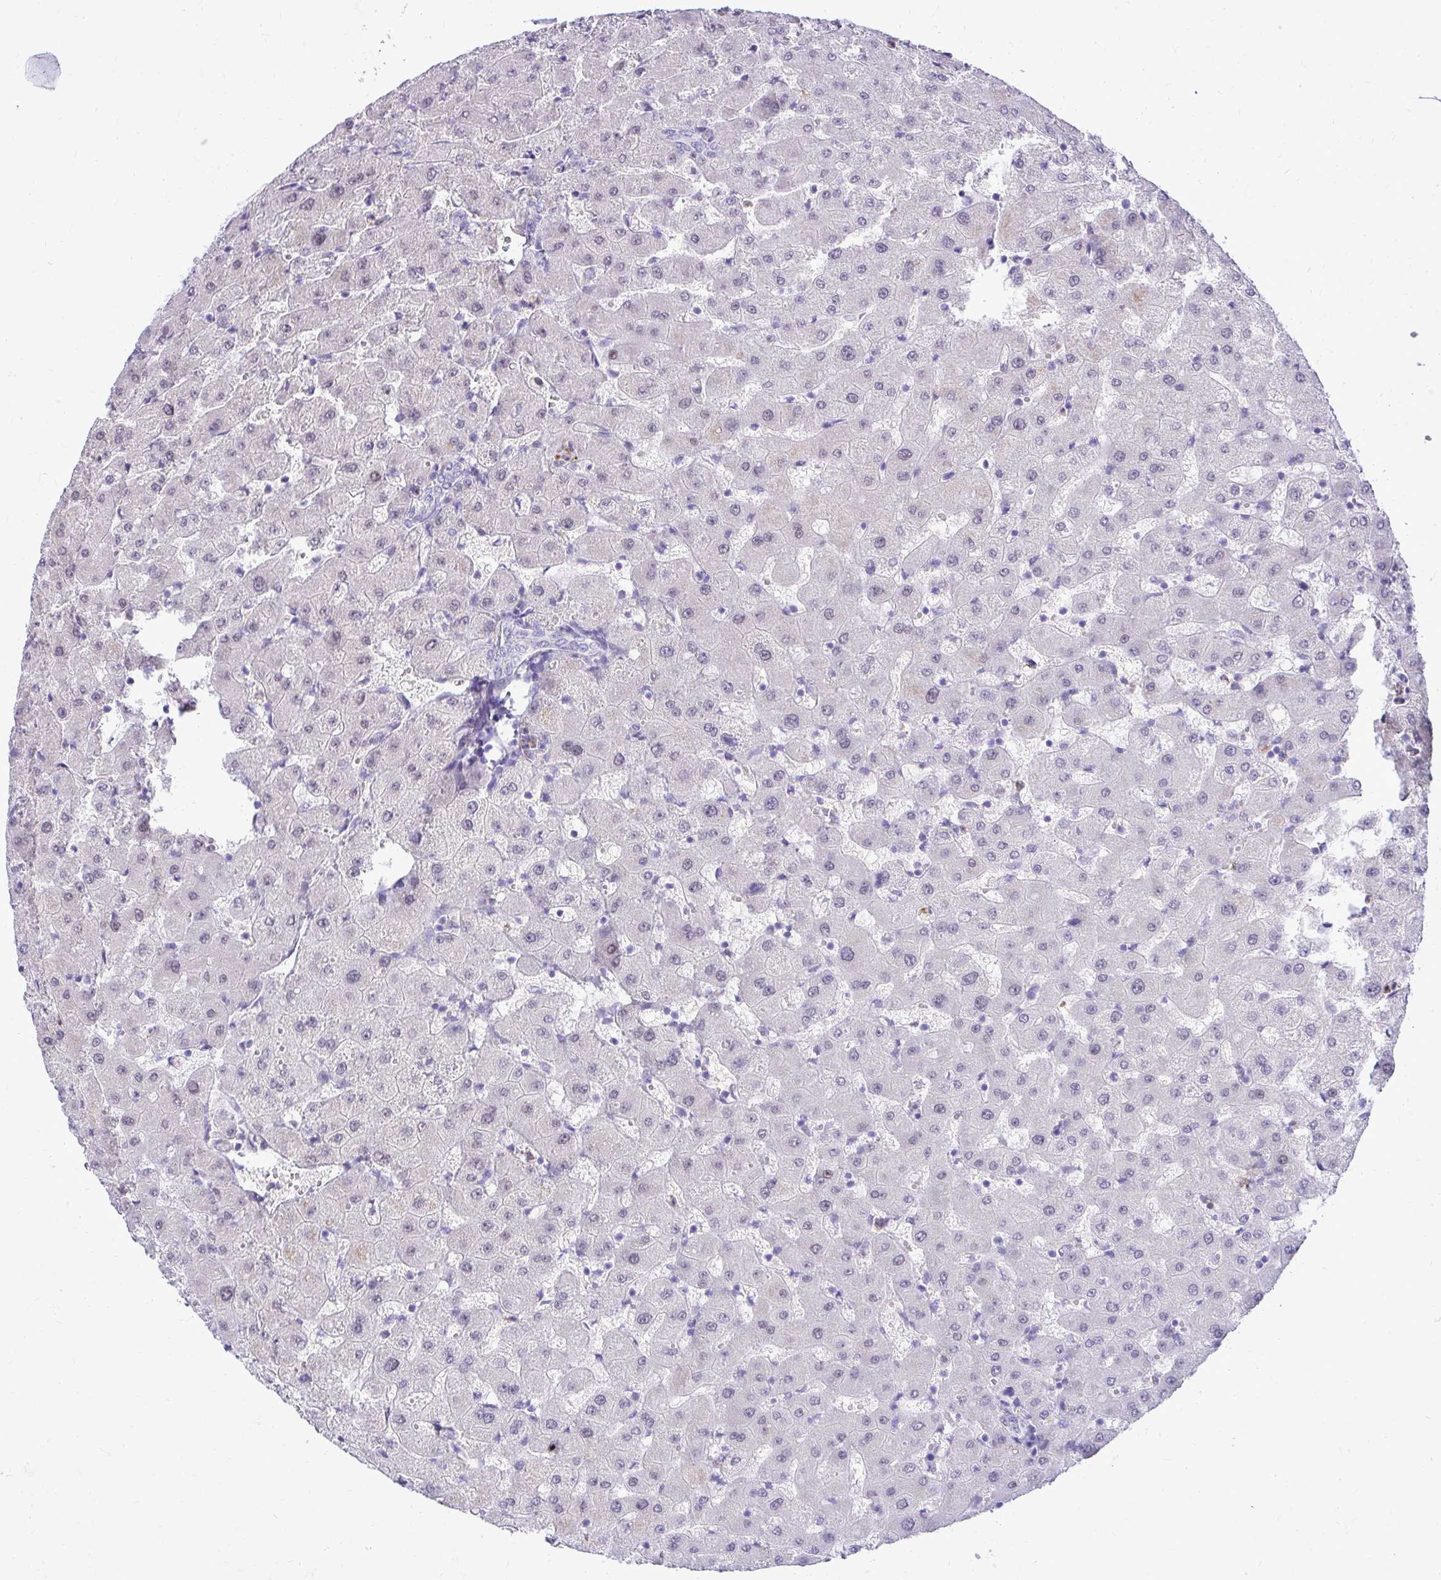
{"staining": {"intensity": "negative", "quantity": "none", "location": "none"}, "tissue": "liver", "cell_type": "Cholangiocytes", "image_type": "normal", "snomed": [{"axis": "morphology", "description": "Normal tissue, NOS"}, {"axis": "topography", "description": "Liver"}], "caption": "Cholangiocytes show no significant positivity in normal liver. The staining was performed using DAB (3,3'-diaminobenzidine) to visualize the protein expression in brown, while the nuclei were stained in blue with hematoxylin (Magnification: 20x).", "gene": "ZSWIM9", "patient": {"sex": "female", "age": 63}}